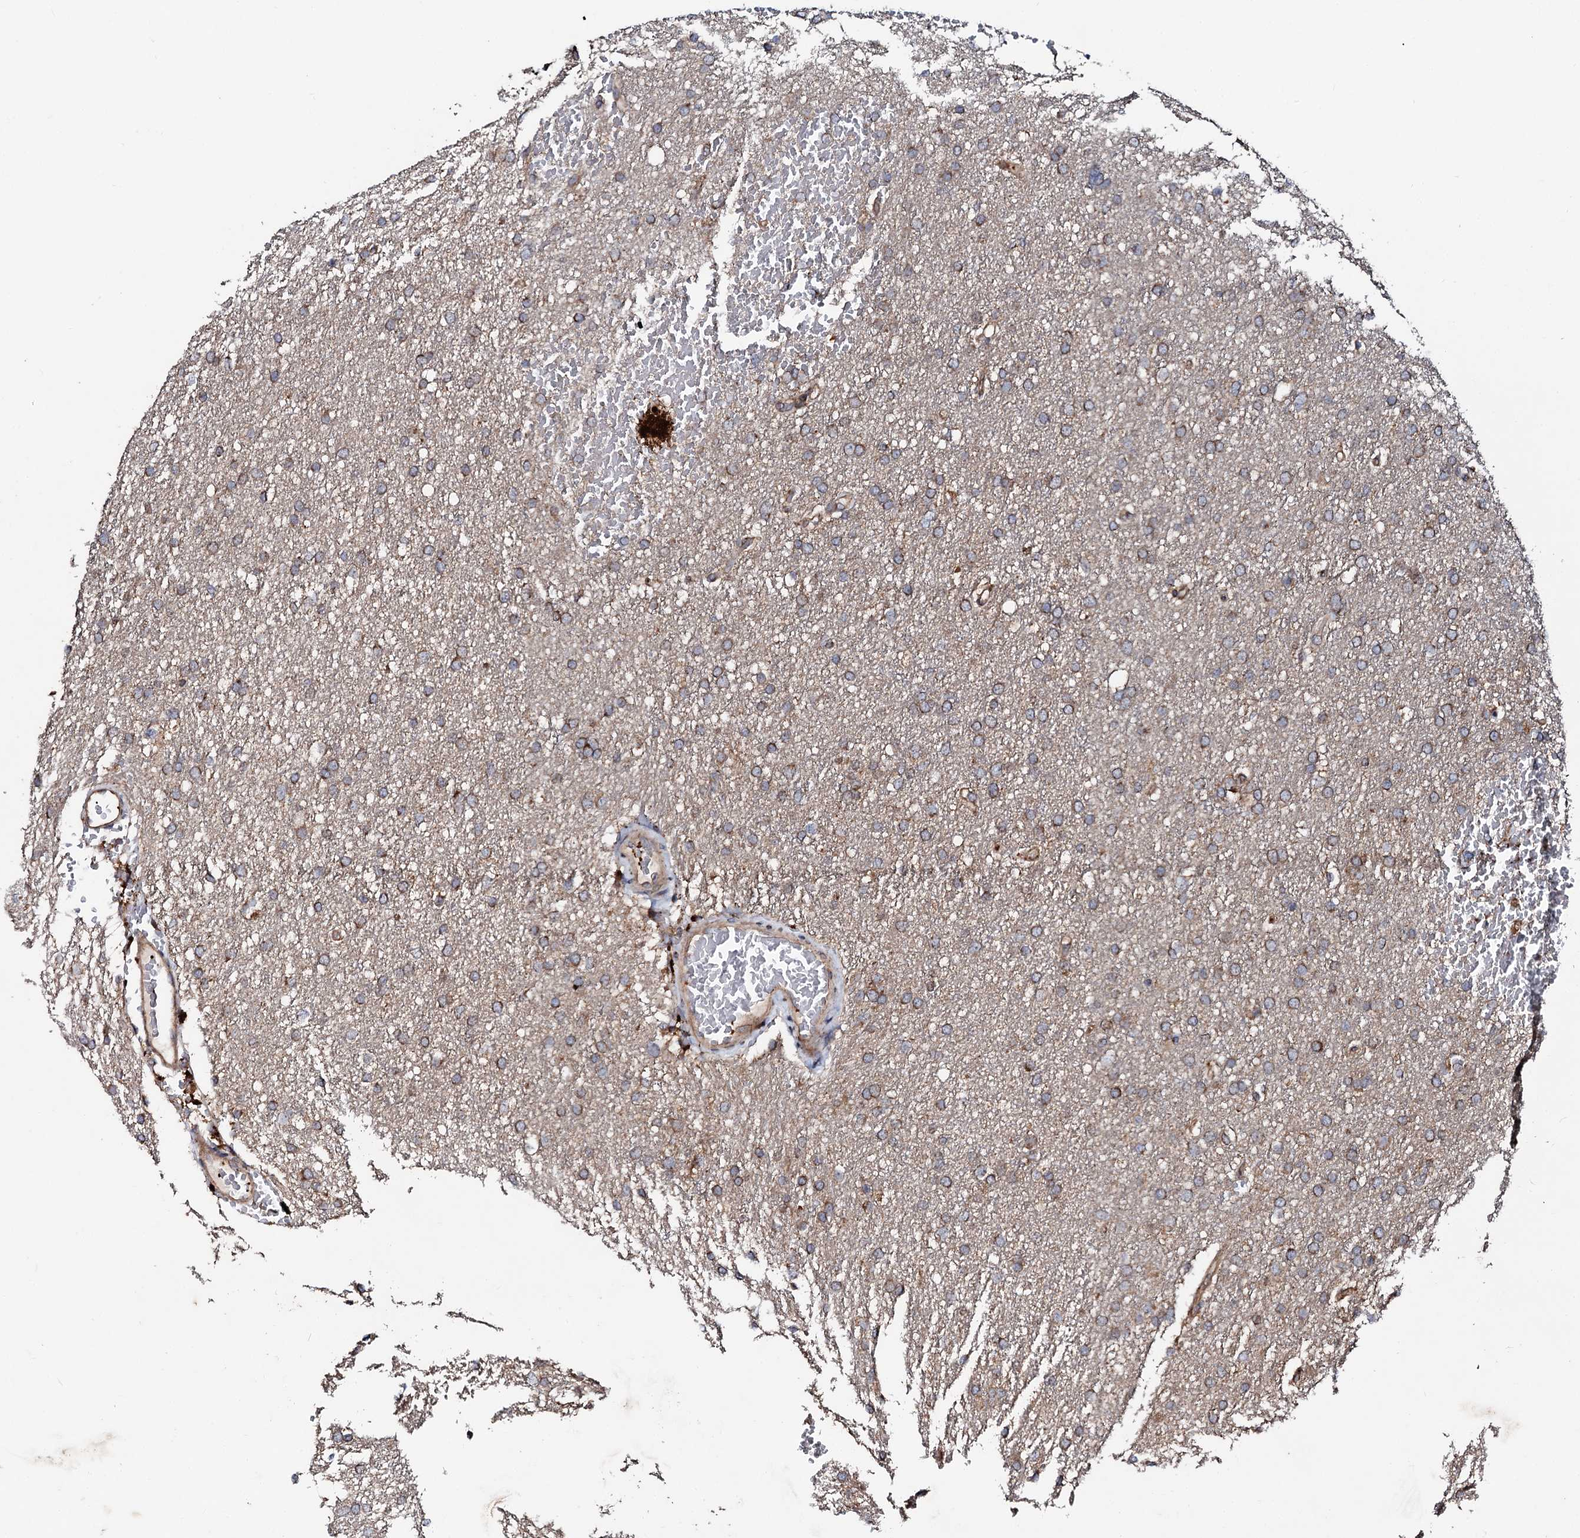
{"staining": {"intensity": "moderate", "quantity": ">75%", "location": "cytoplasmic/membranous"}, "tissue": "glioma", "cell_type": "Tumor cells", "image_type": "cancer", "snomed": [{"axis": "morphology", "description": "Glioma, malignant, High grade"}, {"axis": "topography", "description": "Cerebral cortex"}], "caption": "Immunohistochemistry staining of malignant glioma (high-grade), which demonstrates medium levels of moderate cytoplasmic/membranous positivity in approximately >75% of tumor cells indicating moderate cytoplasmic/membranous protein expression. The staining was performed using DAB (brown) for protein detection and nuclei were counterstained in hematoxylin (blue).", "gene": "SDHAF2", "patient": {"sex": "female", "age": 36}}